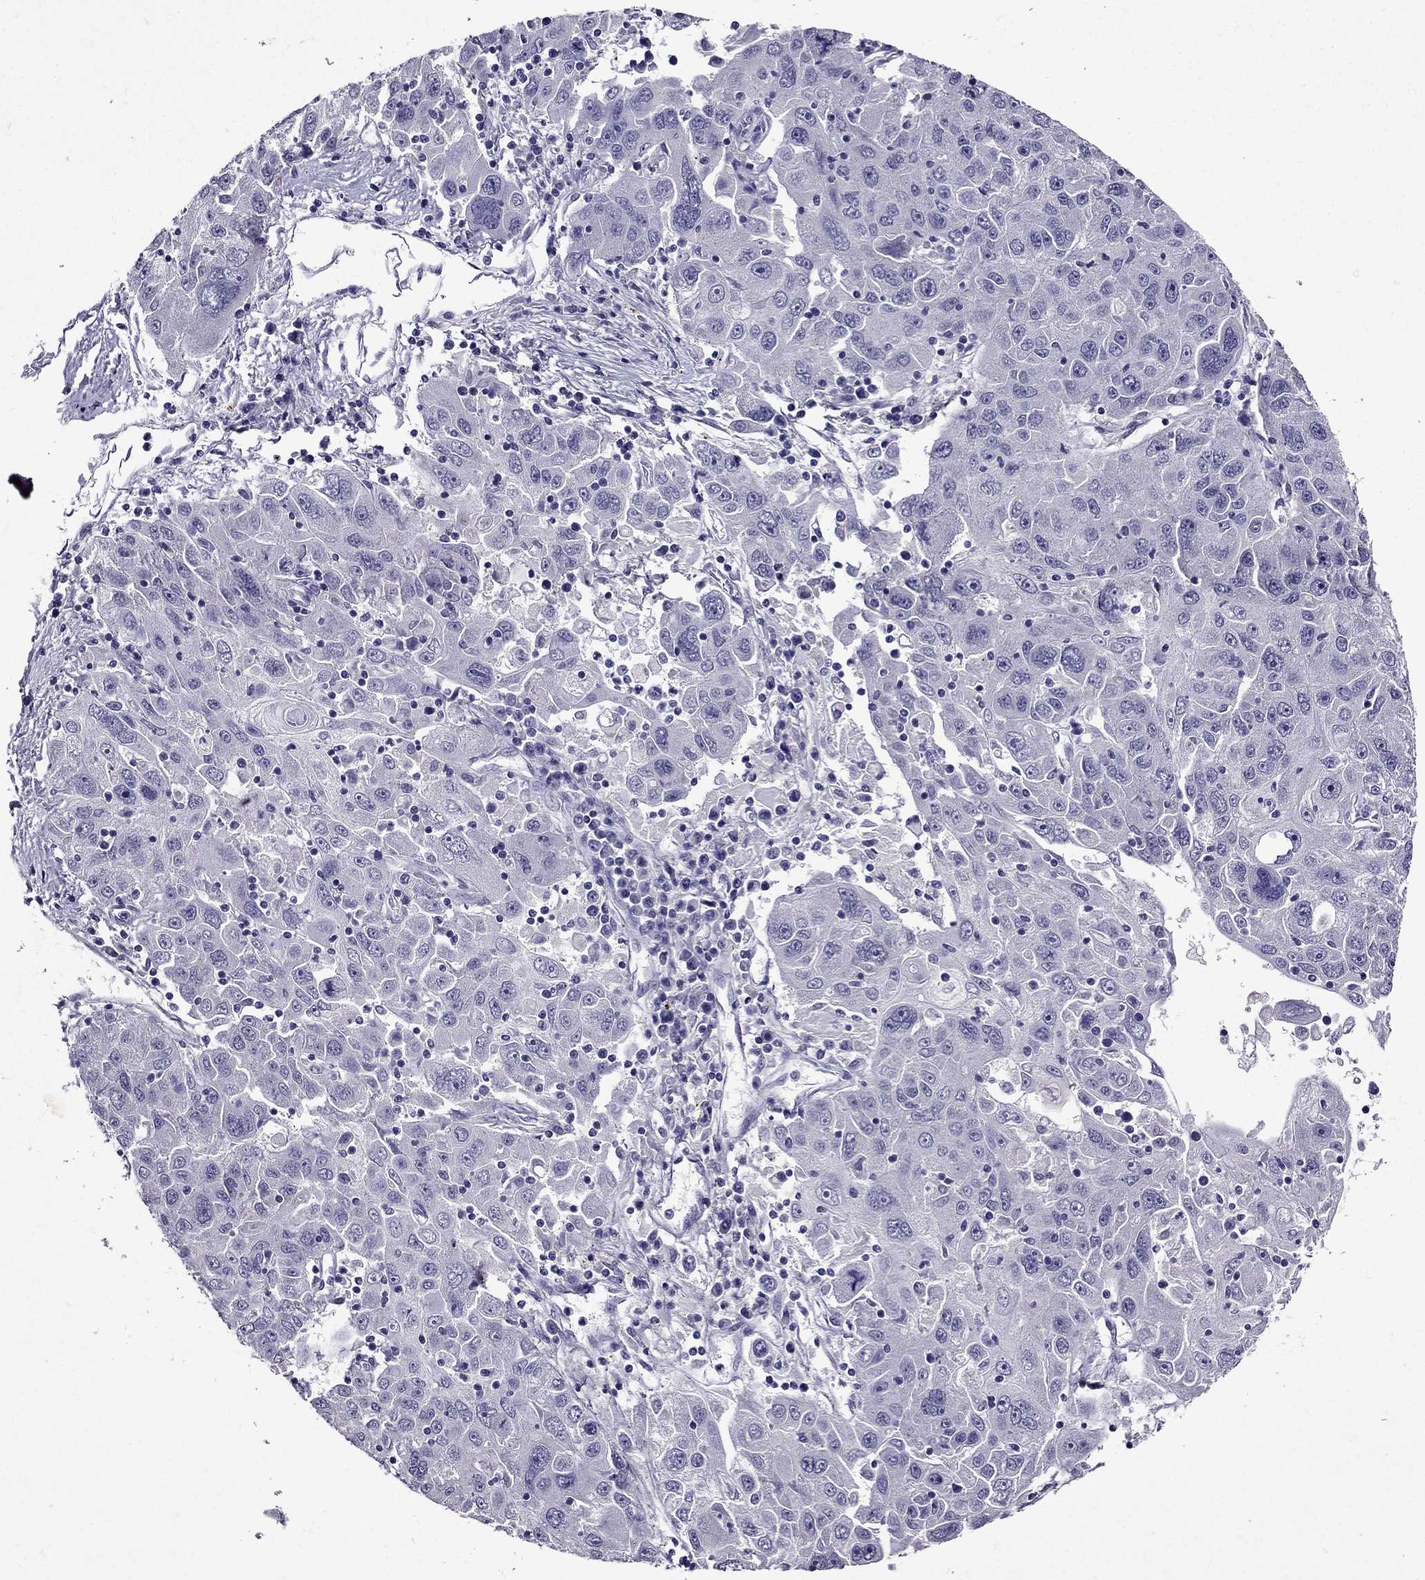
{"staining": {"intensity": "negative", "quantity": "none", "location": "none"}, "tissue": "stomach cancer", "cell_type": "Tumor cells", "image_type": "cancer", "snomed": [{"axis": "morphology", "description": "Adenocarcinoma, NOS"}, {"axis": "topography", "description": "Stomach"}], "caption": "High magnification brightfield microscopy of stomach adenocarcinoma stained with DAB (brown) and counterstained with hematoxylin (blue): tumor cells show no significant positivity.", "gene": "DNAH17", "patient": {"sex": "male", "age": 56}}